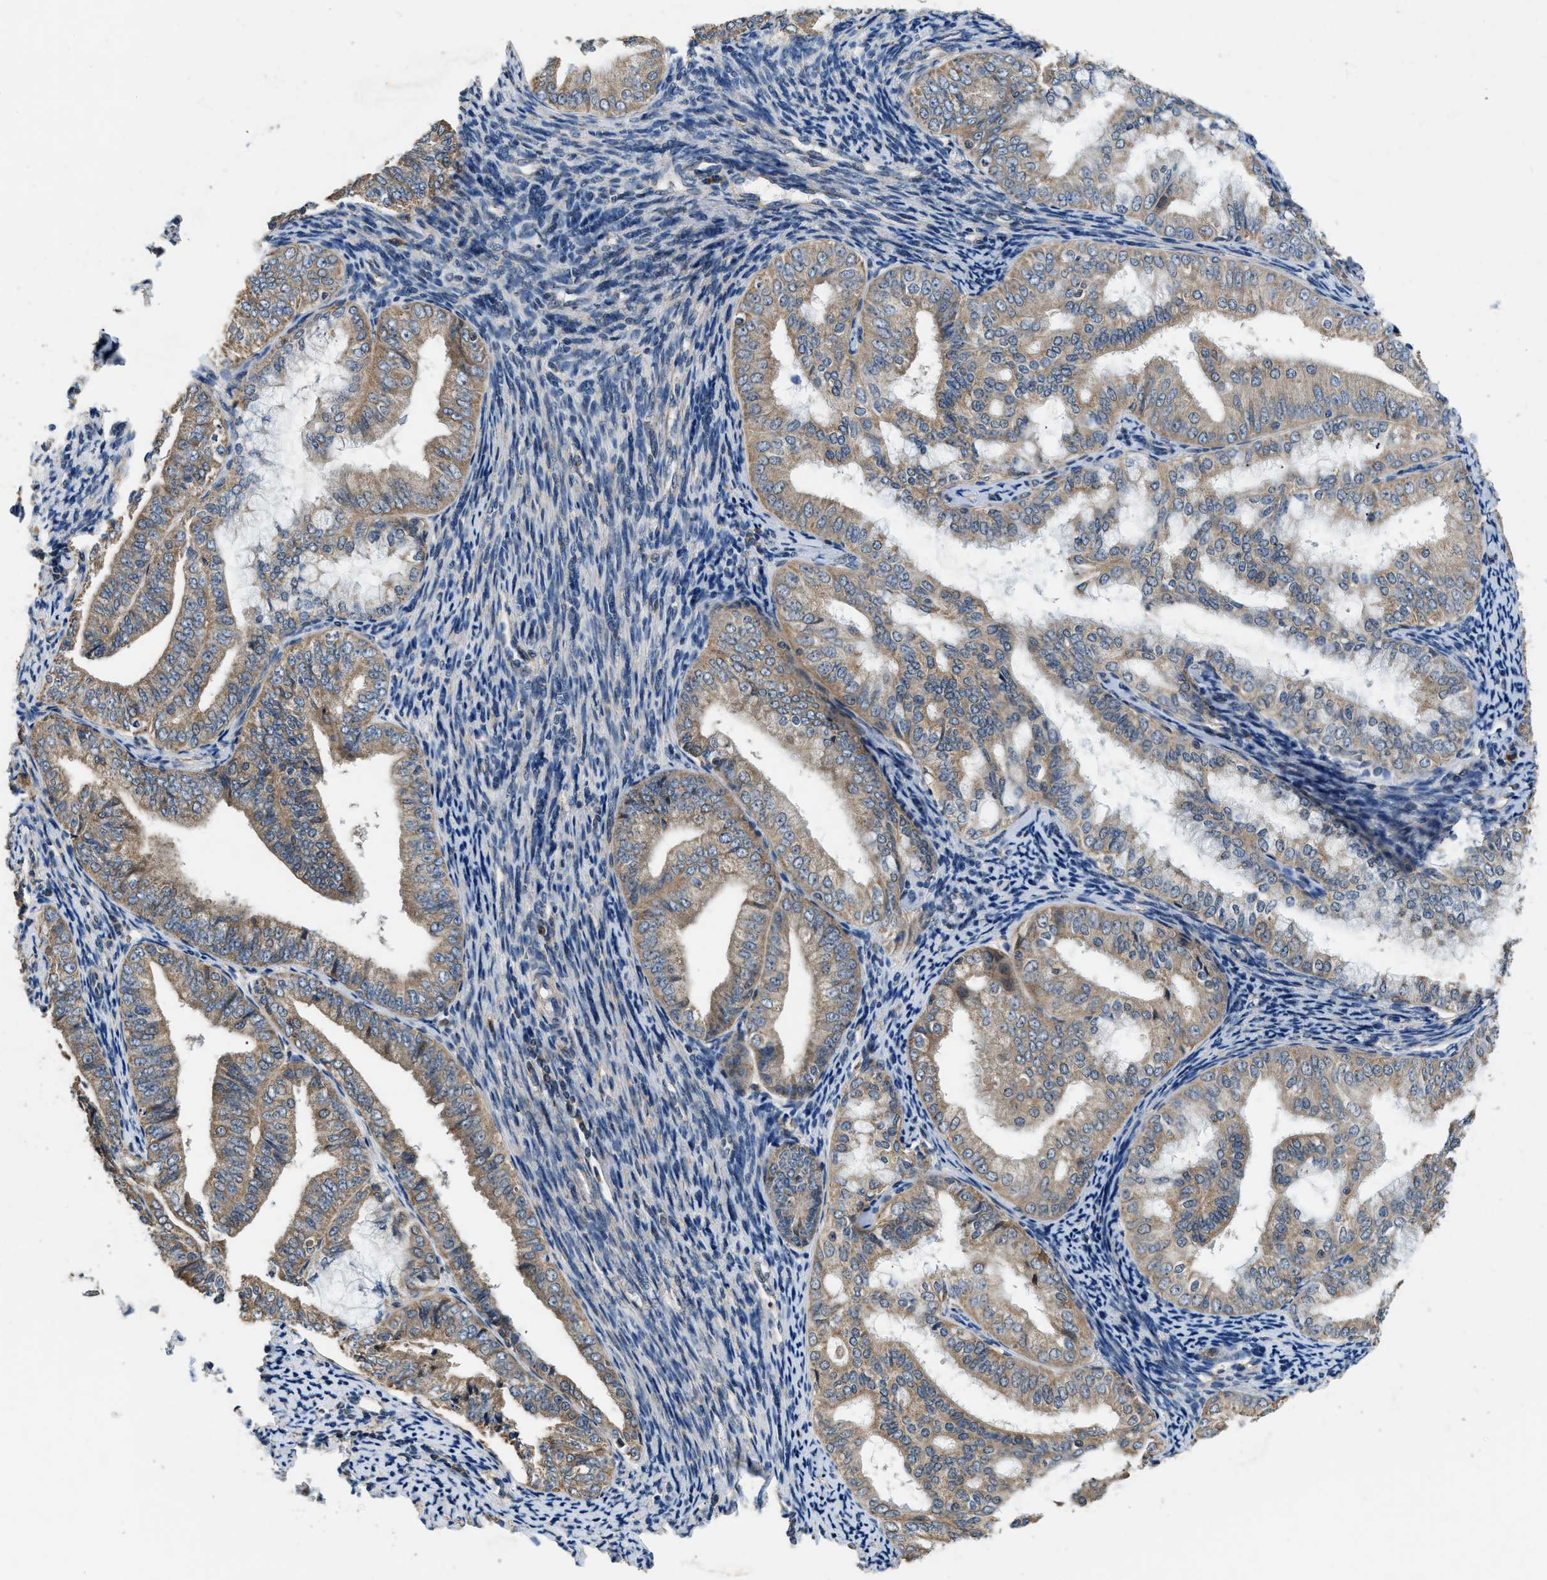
{"staining": {"intensity": "moderate", "quantity": ">75%", "location": "cytoplasmic/membranous"}, "tissue": "endometrial cancer", "cell_type": "Tumor cells", "image_type": "cancer", "snomed": [{"axis": "morphology", "description": "Adenocarcinoma, NOS"}, {"axis": "topography", "description": "Endometrium"}], "caption": "Moderate cytoplasmic/membranous protein staining is seen in about >75% of tumor cells in endometrial cancer (adenocarcinoma). The protein of interest is stained brown, and the nuclei are stained in blue (DAB (3,3'-diaminobenzidine) IHC with brightfield microscopy, high magnification).", "gene": "SSH2", "patient": {"sex": "female", "age": 63}}